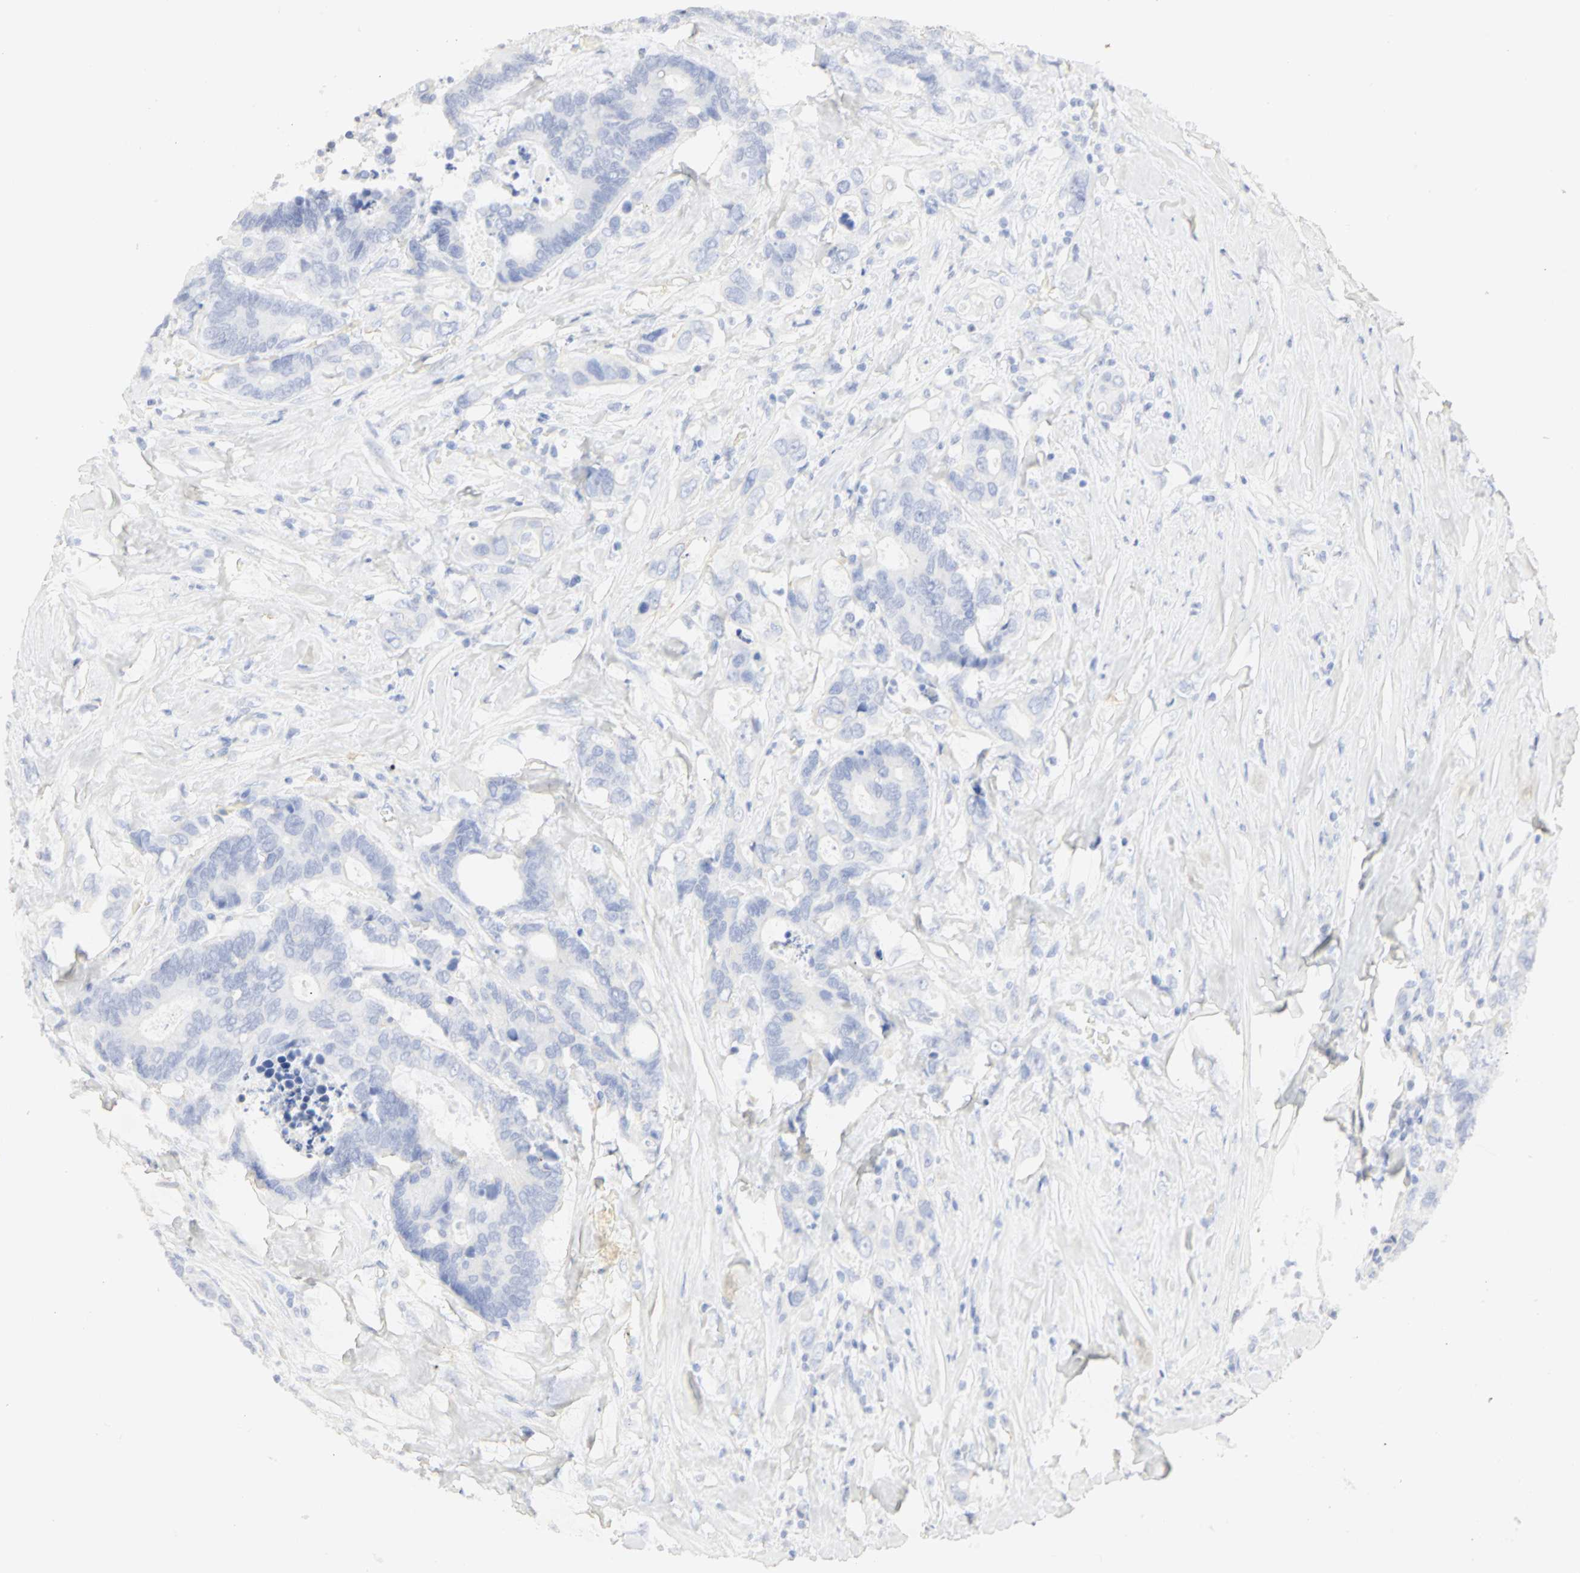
{"staining": {"intensity": "negative", "quantity": "none", "location": "none"}, "tissue": "colorectal cancer", "cell_type": "Tumor cells", "image_type": "cancer", "snomed": [{"axis": "morphology", "description": "Adenocarcinoma, NOS"}, {"axis": "topography", "description": "Rectum"}], "caption": "Adenocarcinoma (colorectal) was stained to show a protein in brown. There is no significant staining in tumor cells. (DAB (3,3'-diaminobenzidine) immunohistochemistry, high magnification).", "gene": "GNRH2", "patient": {"sex": "male", "age": 55}}